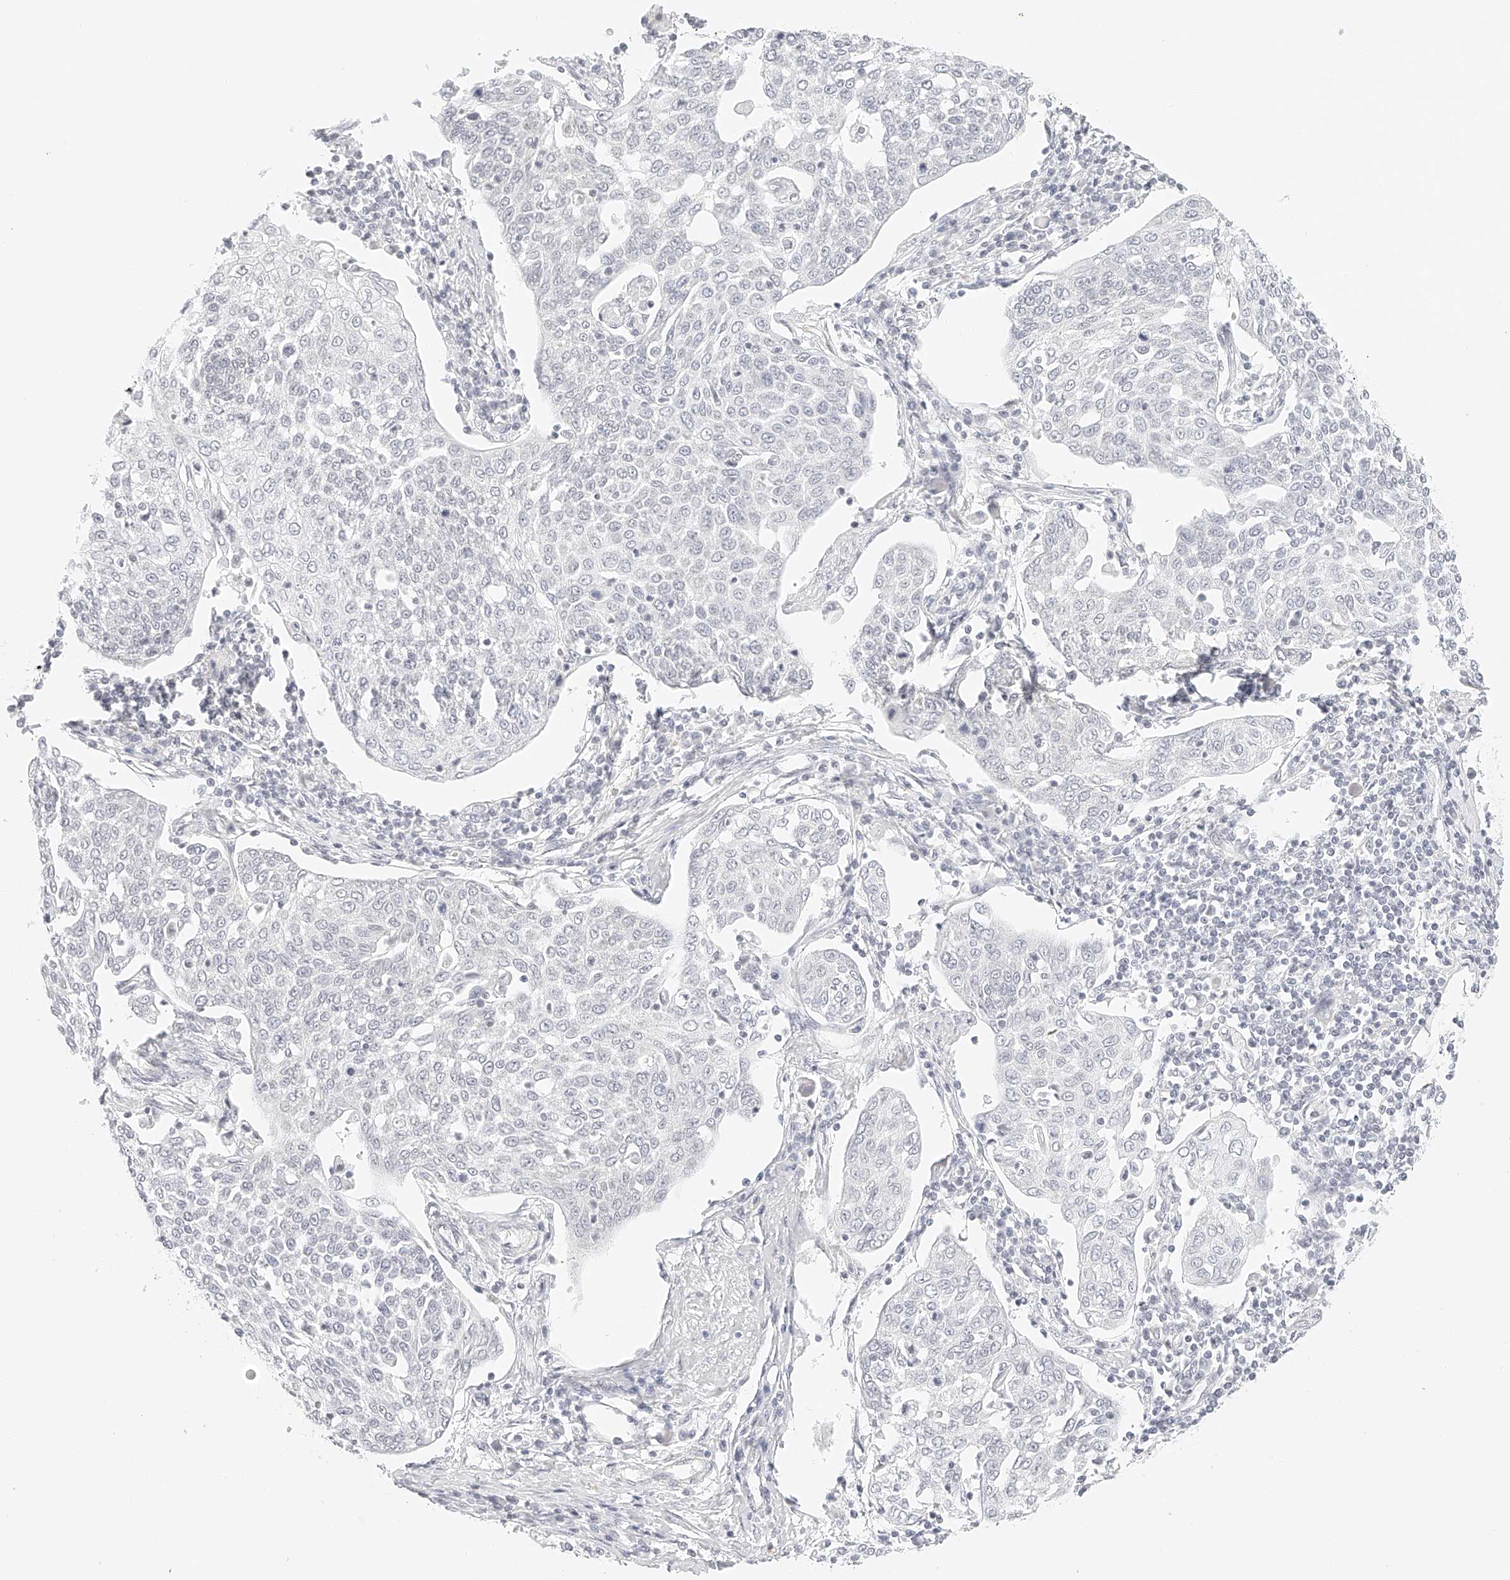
{"staining": {"intensity": "negative", "quantity": "none", "location": "none"}, "tissue": "cervical cancer", "cell_type": "Tumor cells", "image_type": "cancer", "snomed": [{"axis": "morphology", "description": "Squamous cell carcinoma, NOS"}, {"axis": "topography", "description": "Cervix"}], "caption": "Tumor cells show no significant positivity in cervical squamous cell carcinoma.", "gene": "ZFP69", "patient": {"sex": "female", "age": 34}}